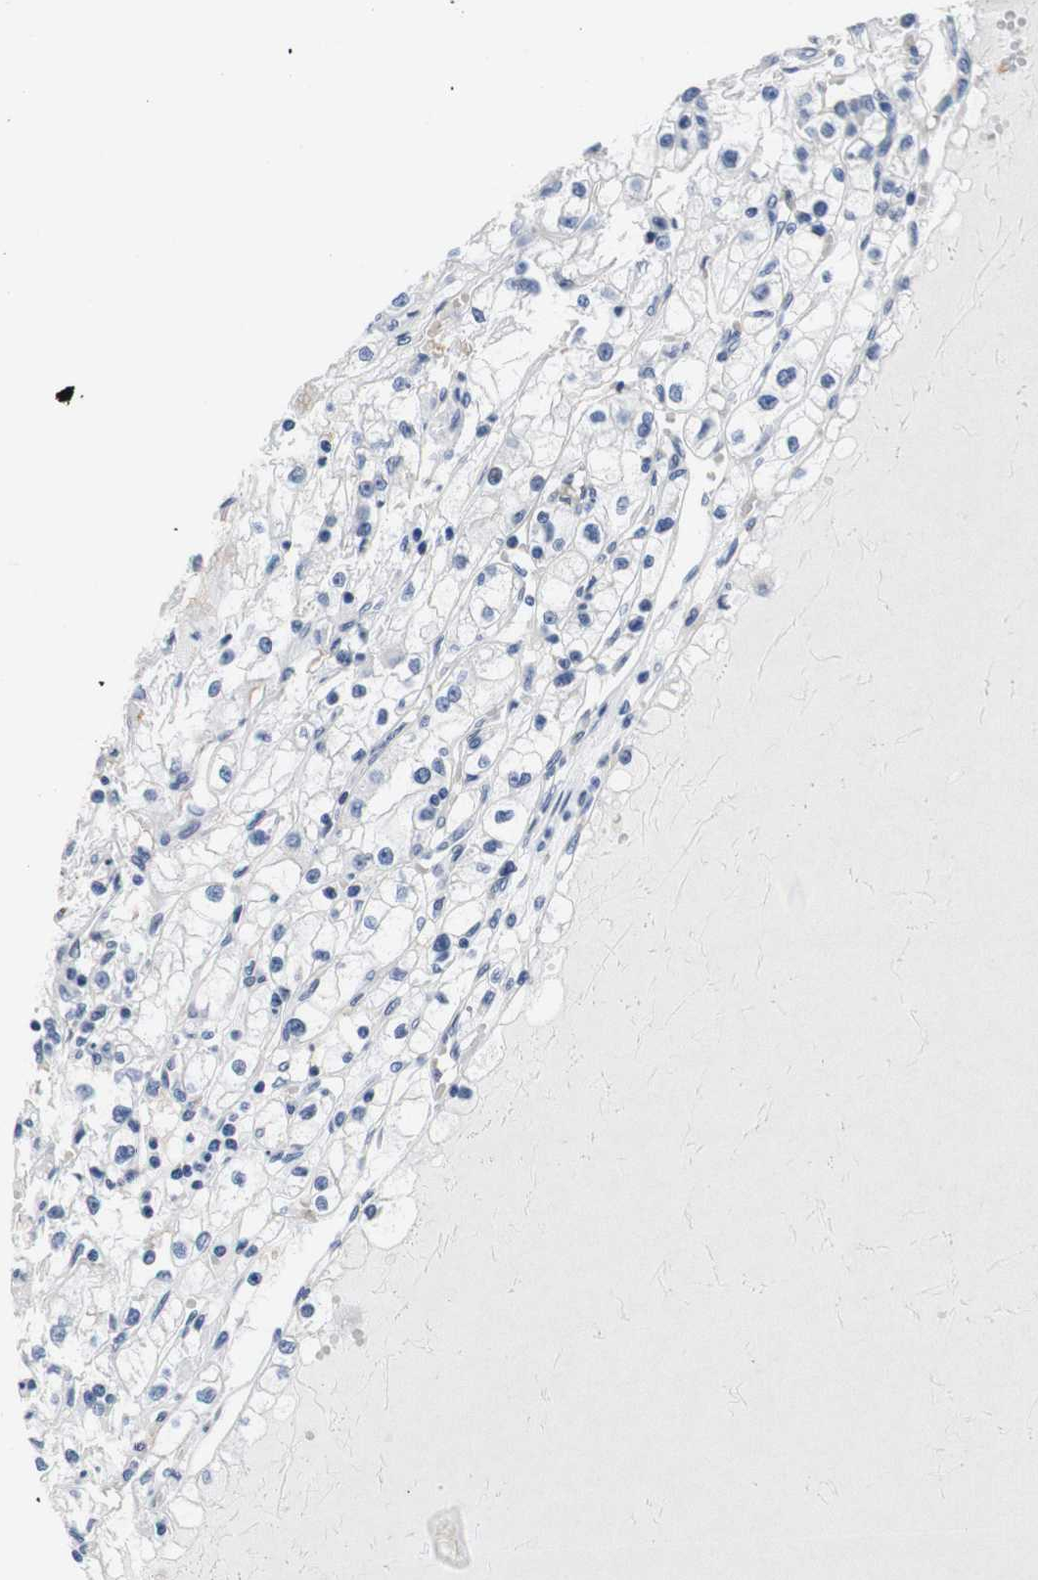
{"staining": {"intensity": "negative", "quantity": "none", "location": "none"}, "tissue": "renal cancer", "cell_type": "Tumor cells", "image_type": "cancer", "snomed": [{"axis": "morphology", "description": "Adenocarcinoma, NOS"}, {"axis": "topography", "description": "Kidney"}], "caption": "An immunohistochemistry image of renal cancer (adenocarcinoma) is shown. There is no staining in tumor cells of renal cancer (adenocarcinoma).", "gene": "SOCS3", "patient": {"sex": "male", "age": 56}}